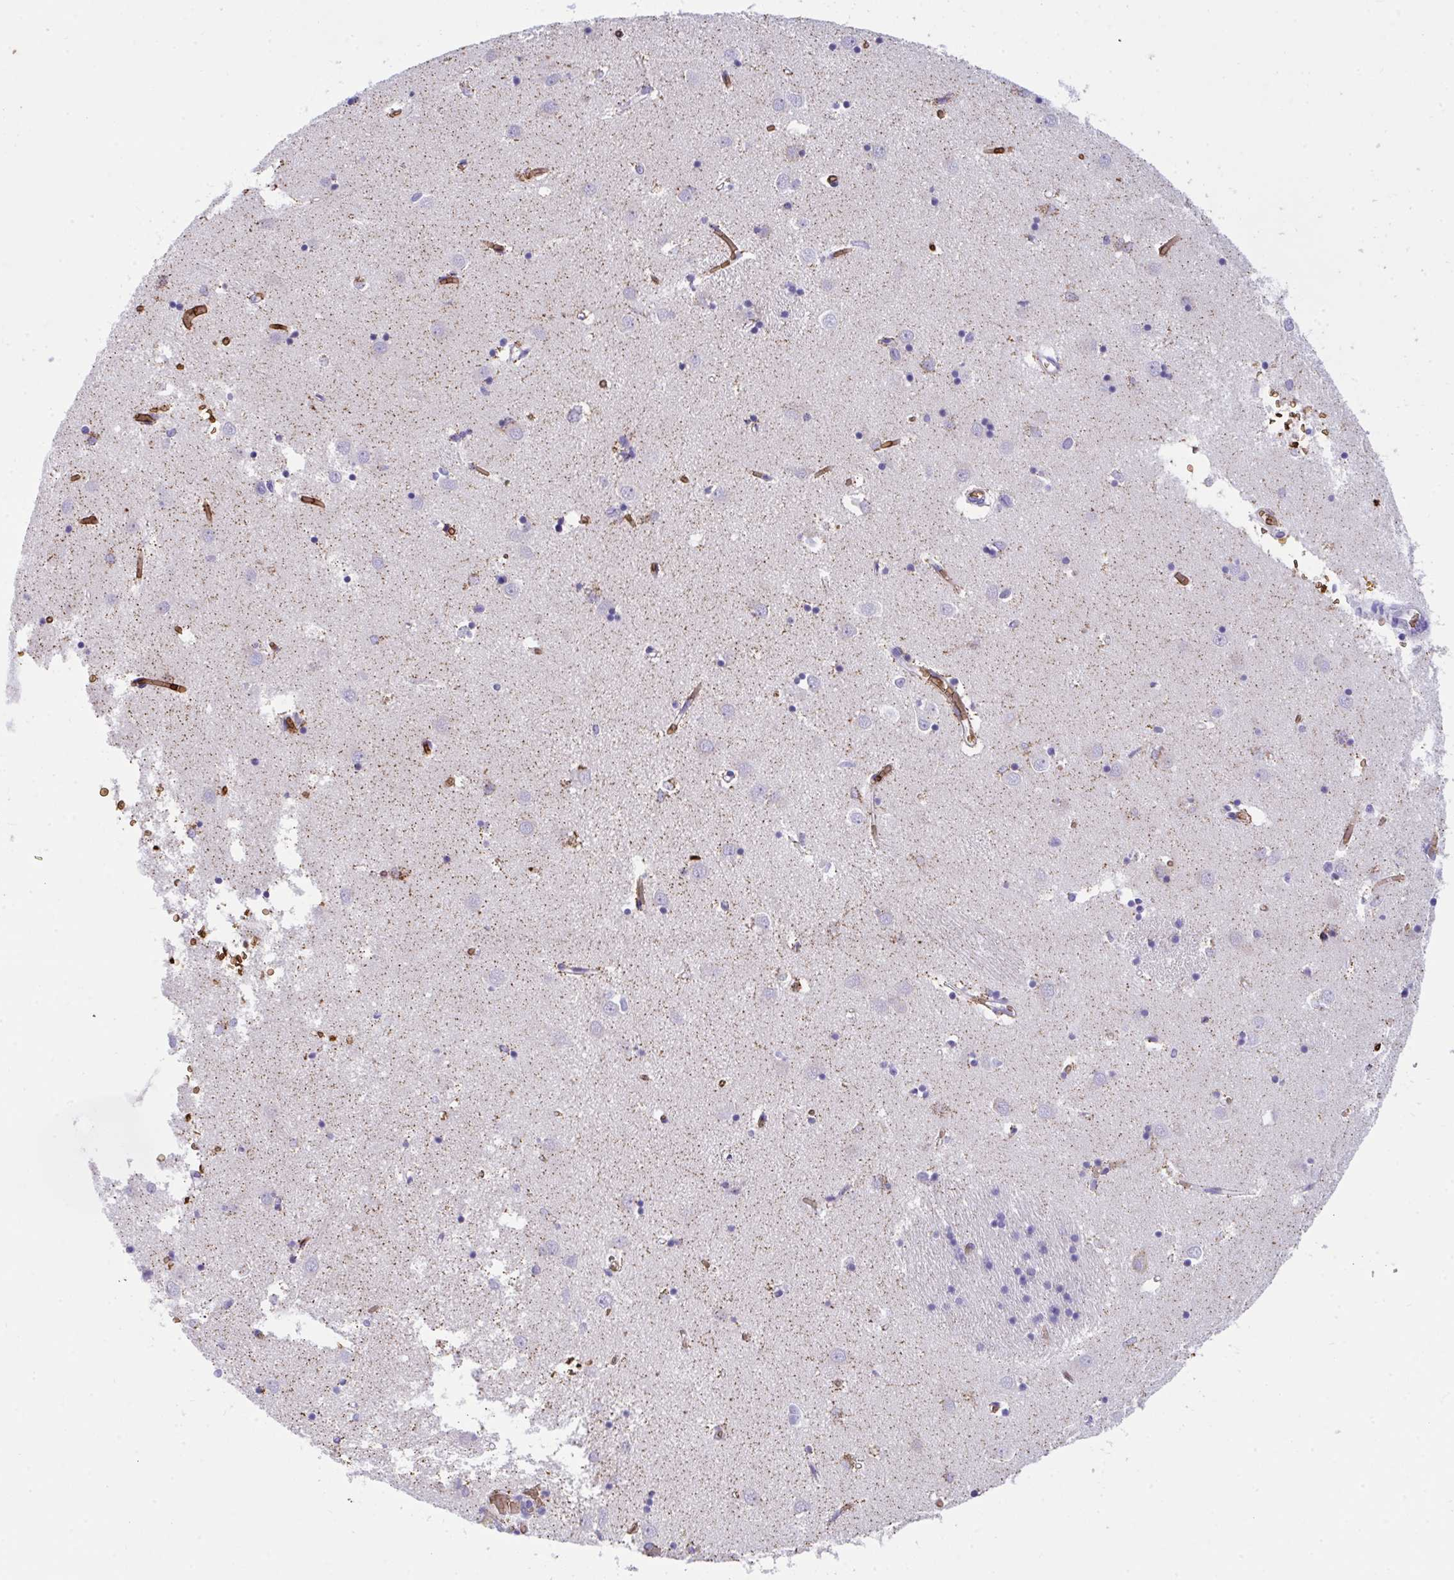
{"staining": {"intensity": "negative", "quantity": "none", "location": "none"}, "tissue": "caudate", "cell_type": "Glial cells", "image_type": "normal", "snomed": [{"axis": "morphology", "description": "Normal tissue, NOS"}, {"axis": "topography", "description": "Lateral ventricle wall"}], "caption": "Immunohistochemistry (IHC) of benign caudate shows no staining in glial cells.", "gene": "ANK1", "patient": {"sex": "male", "age": 70}}